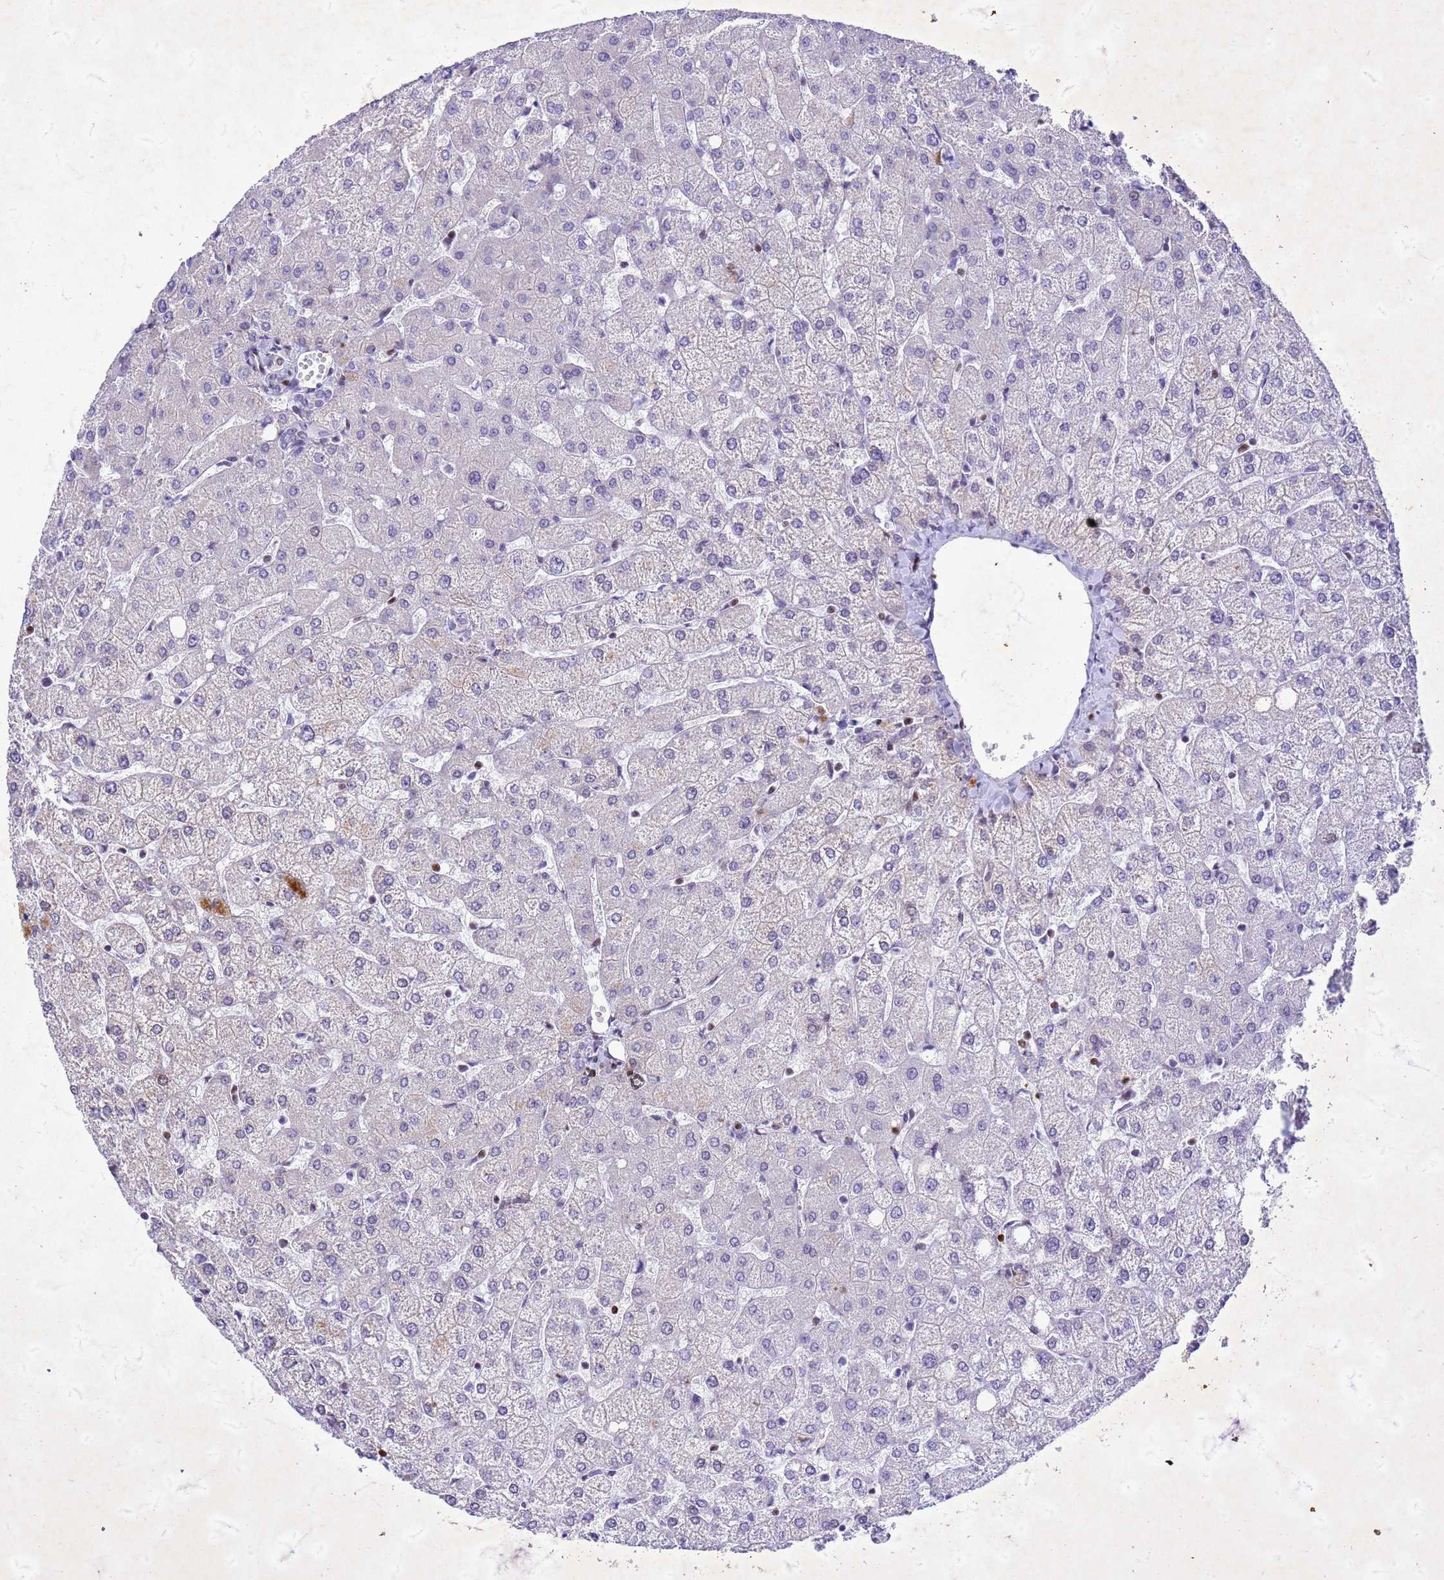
{"staining": {"intensity": "negative", "quantity": "none", "location": "none"}, "tissue": "liver", "cell_type": "Cholangiocytes", "image_type": "normal", "snomed": [{"axis": "morphology", "description": "Normal tissue, NOS"}, {"axis": "topography", "description": "Liver"}], "caption": "An immunohistochemistry photomicrograph of normal liver is shown. There is no staining in cholangiocytes of liver. (DAB IHC with hematoxylin counter stain).", "gene": "COPS9", "patient": {"sex": "female", "age": 54}}